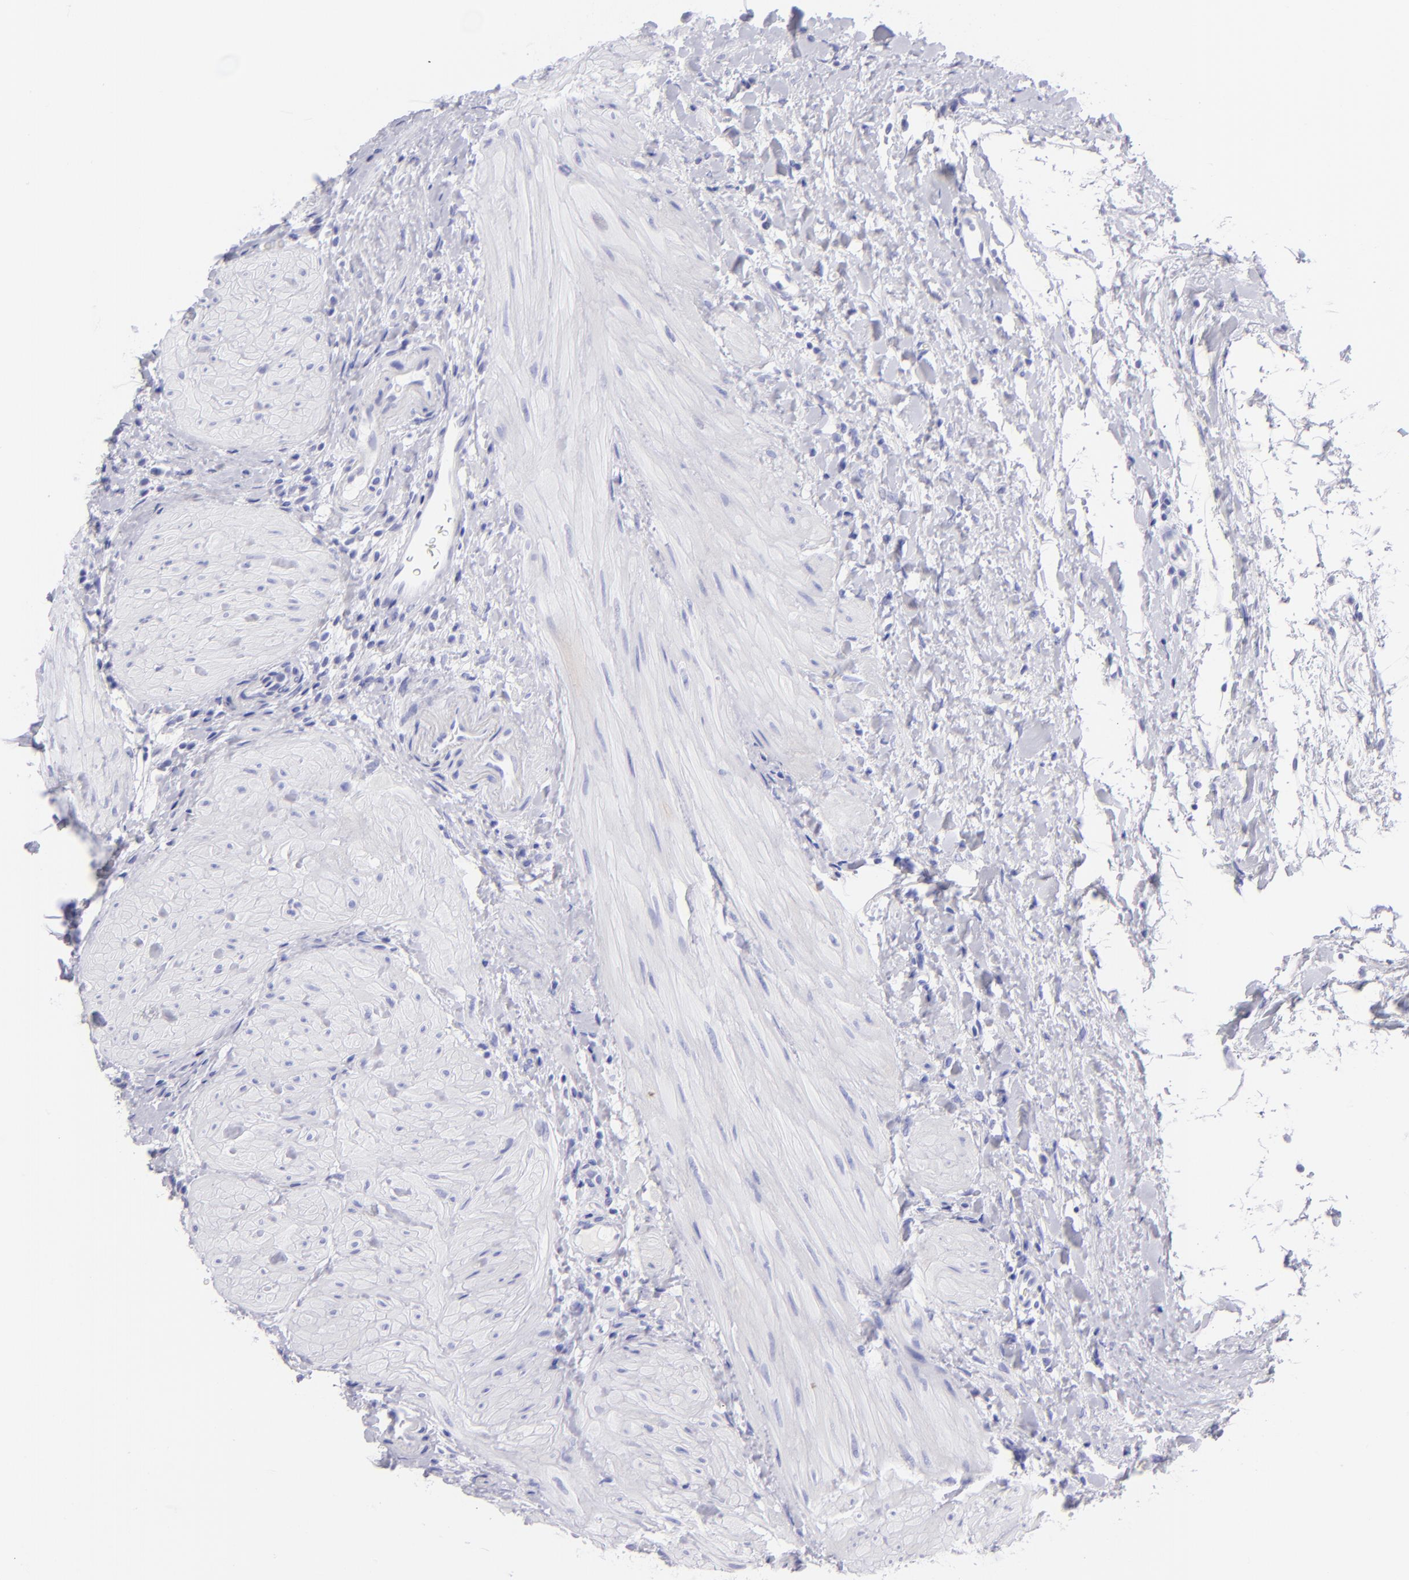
{"staining": {"intensity": "negative", "quantity": "none", "location": "none"}, "tissue": "gallbladder", "cell_type": "Glandular cells", "image_type": "normal", "snomed": [{"axis": "morphology", "description": "Normal tissue, NOS"}, {"axis": "morphology", "description": "Inflammation, NOS"}, {"axis": "topography", "description": "Gallbladder"}], "caption": "Glandular cells show no significant protein staining in unremarkable gallbladder. The staining is performed using DAB brown chromogen with nuclei counter-stained in using hematoxylin.", "gene": "SLC1A3", "patient": {"sex": "male", "age": 66}}